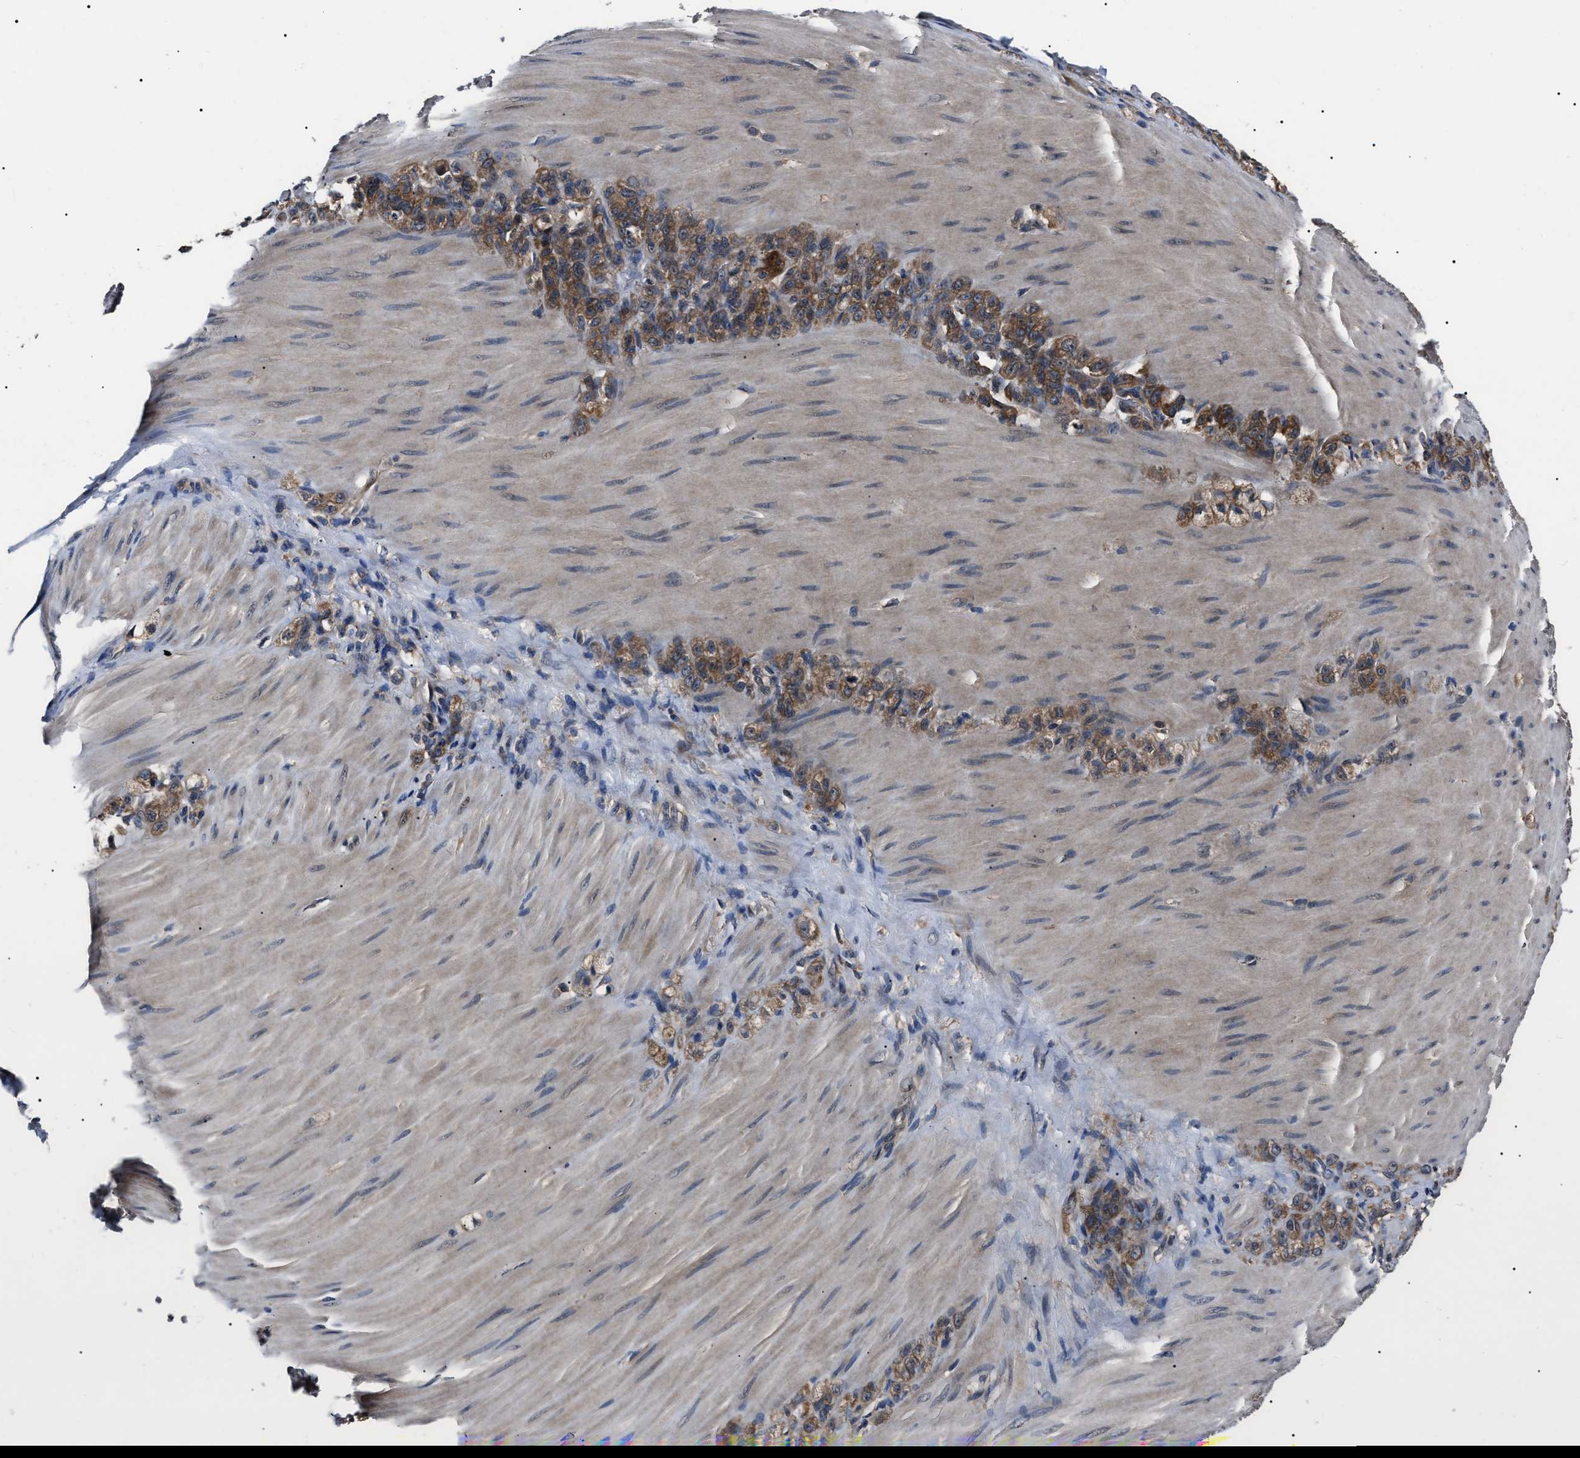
{"staining": {"intensity": "moderate", "quantity": ">75%", "location": "cytoplasmic/membranous"}, "tissue": "stomach cancer", "cell_type": "Tumor cells", "image_type": "cancer", "snomed": [{"axis": "morphology", "description": "Normal tissue, NOS"}, {"axis": "morphology", "description": "Adenocarcinoma, NOS"}, {"axis": "topography", "description": "Stomach"}], "caption": "IHC image of human adenocarcinoma (stomach) stained for a protein (brown), which shows medium levels of moderate cytoplasmic/membranous staining in about >75% of tumor cells.", "gene": "CCT8", "patient": {"sex": "male", "age": 82}}